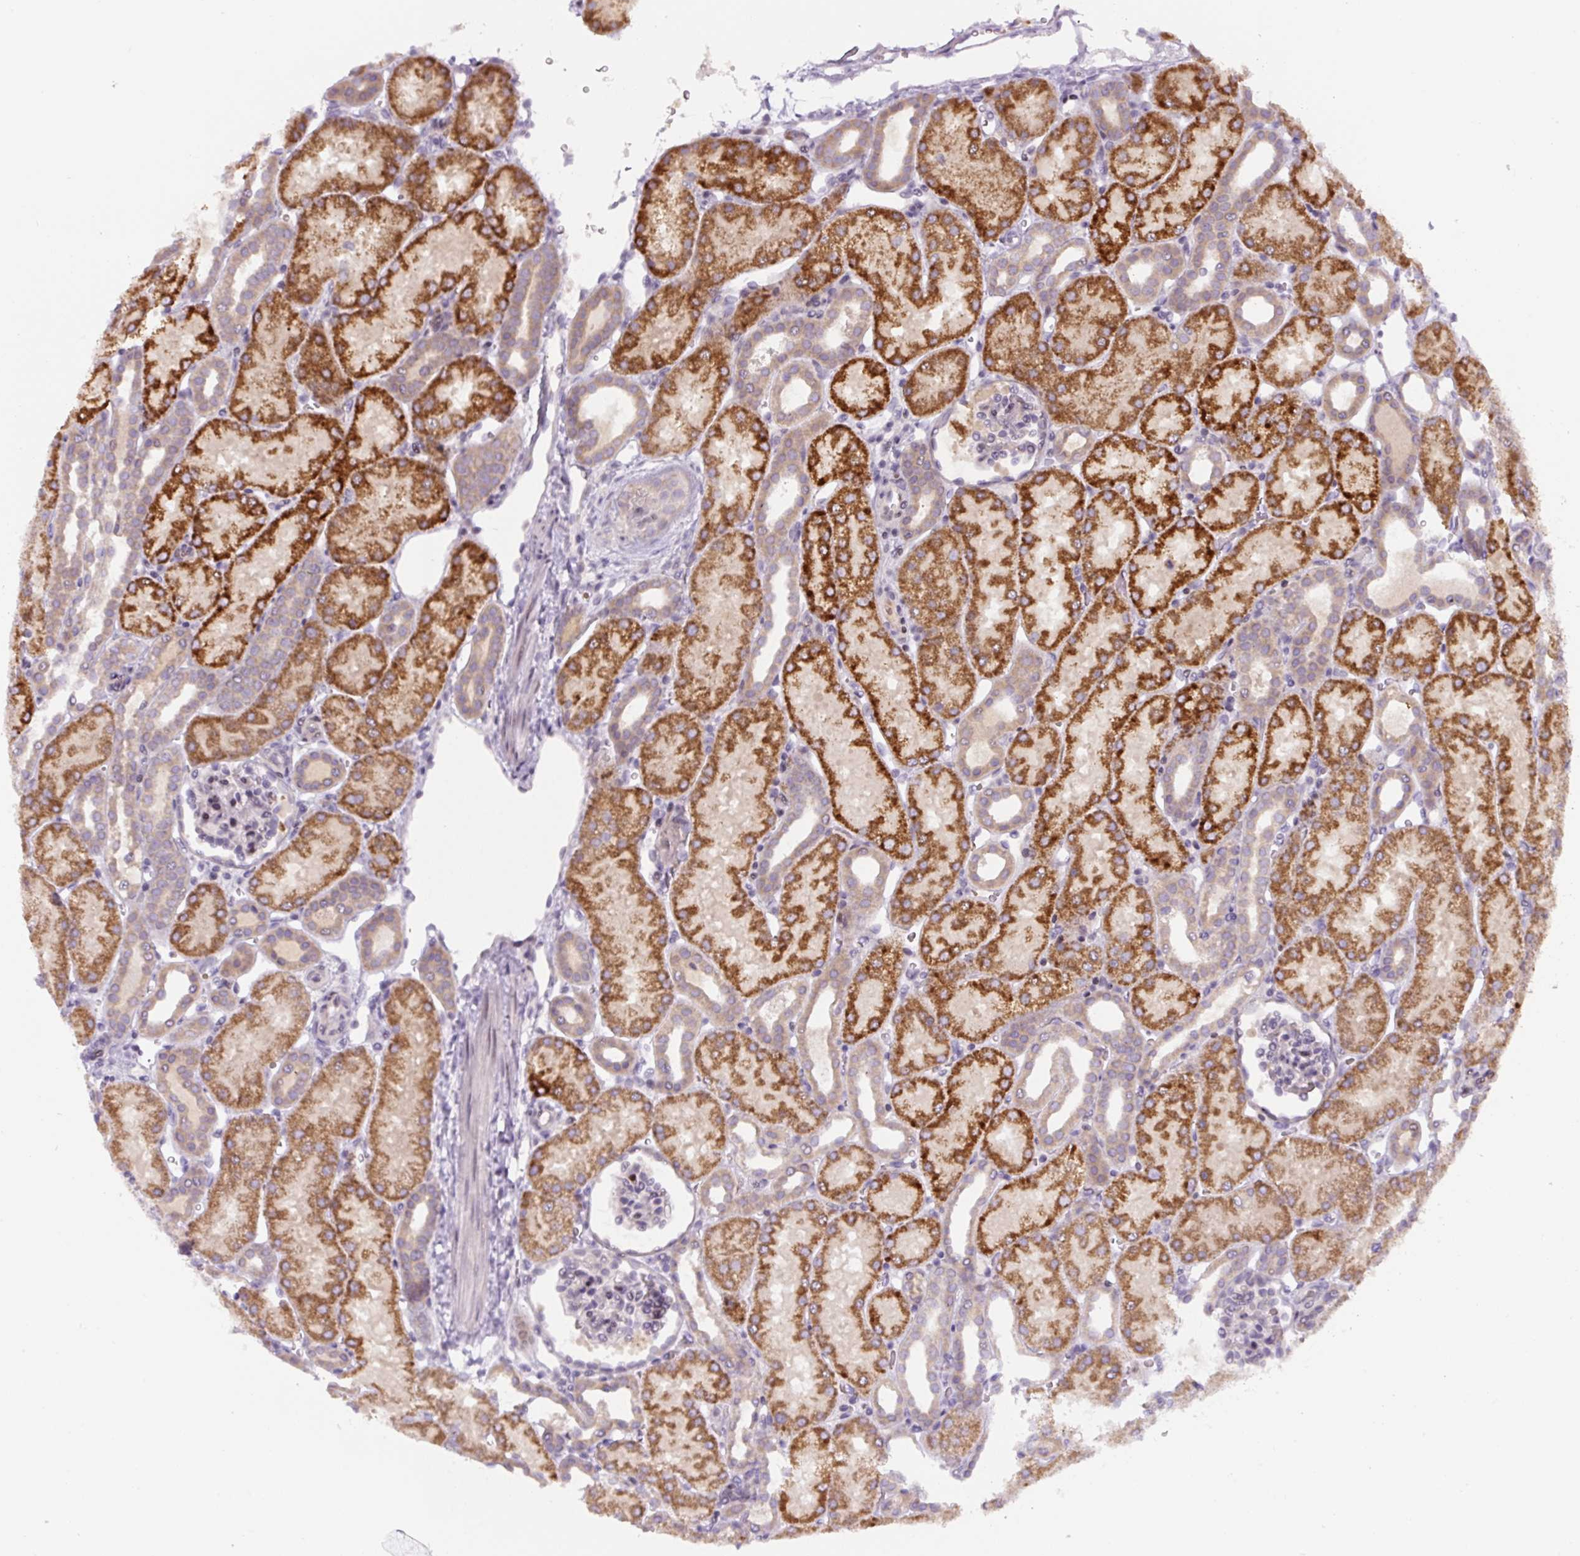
{"staining": {"intensity": "negative", "quantity": "none", "location": "none"}, "tissue": "kidney", "cell_type": "Cells in glomeruli", "image_type": "normal", "snomed": [{"axis": "morphology", "description": "Normal tissue, NOS"}, {"axis": "topography", "description": "Kidney"}], "caption": "This micrograph is of benign kidney stained with immunohistochemistry to label a protein in brown with the nuclei are counter-stained blue. There is no staining in cells in glomeruli.", "gene": "YIF1B", "patient": {"sex": "male", "age": 2}}